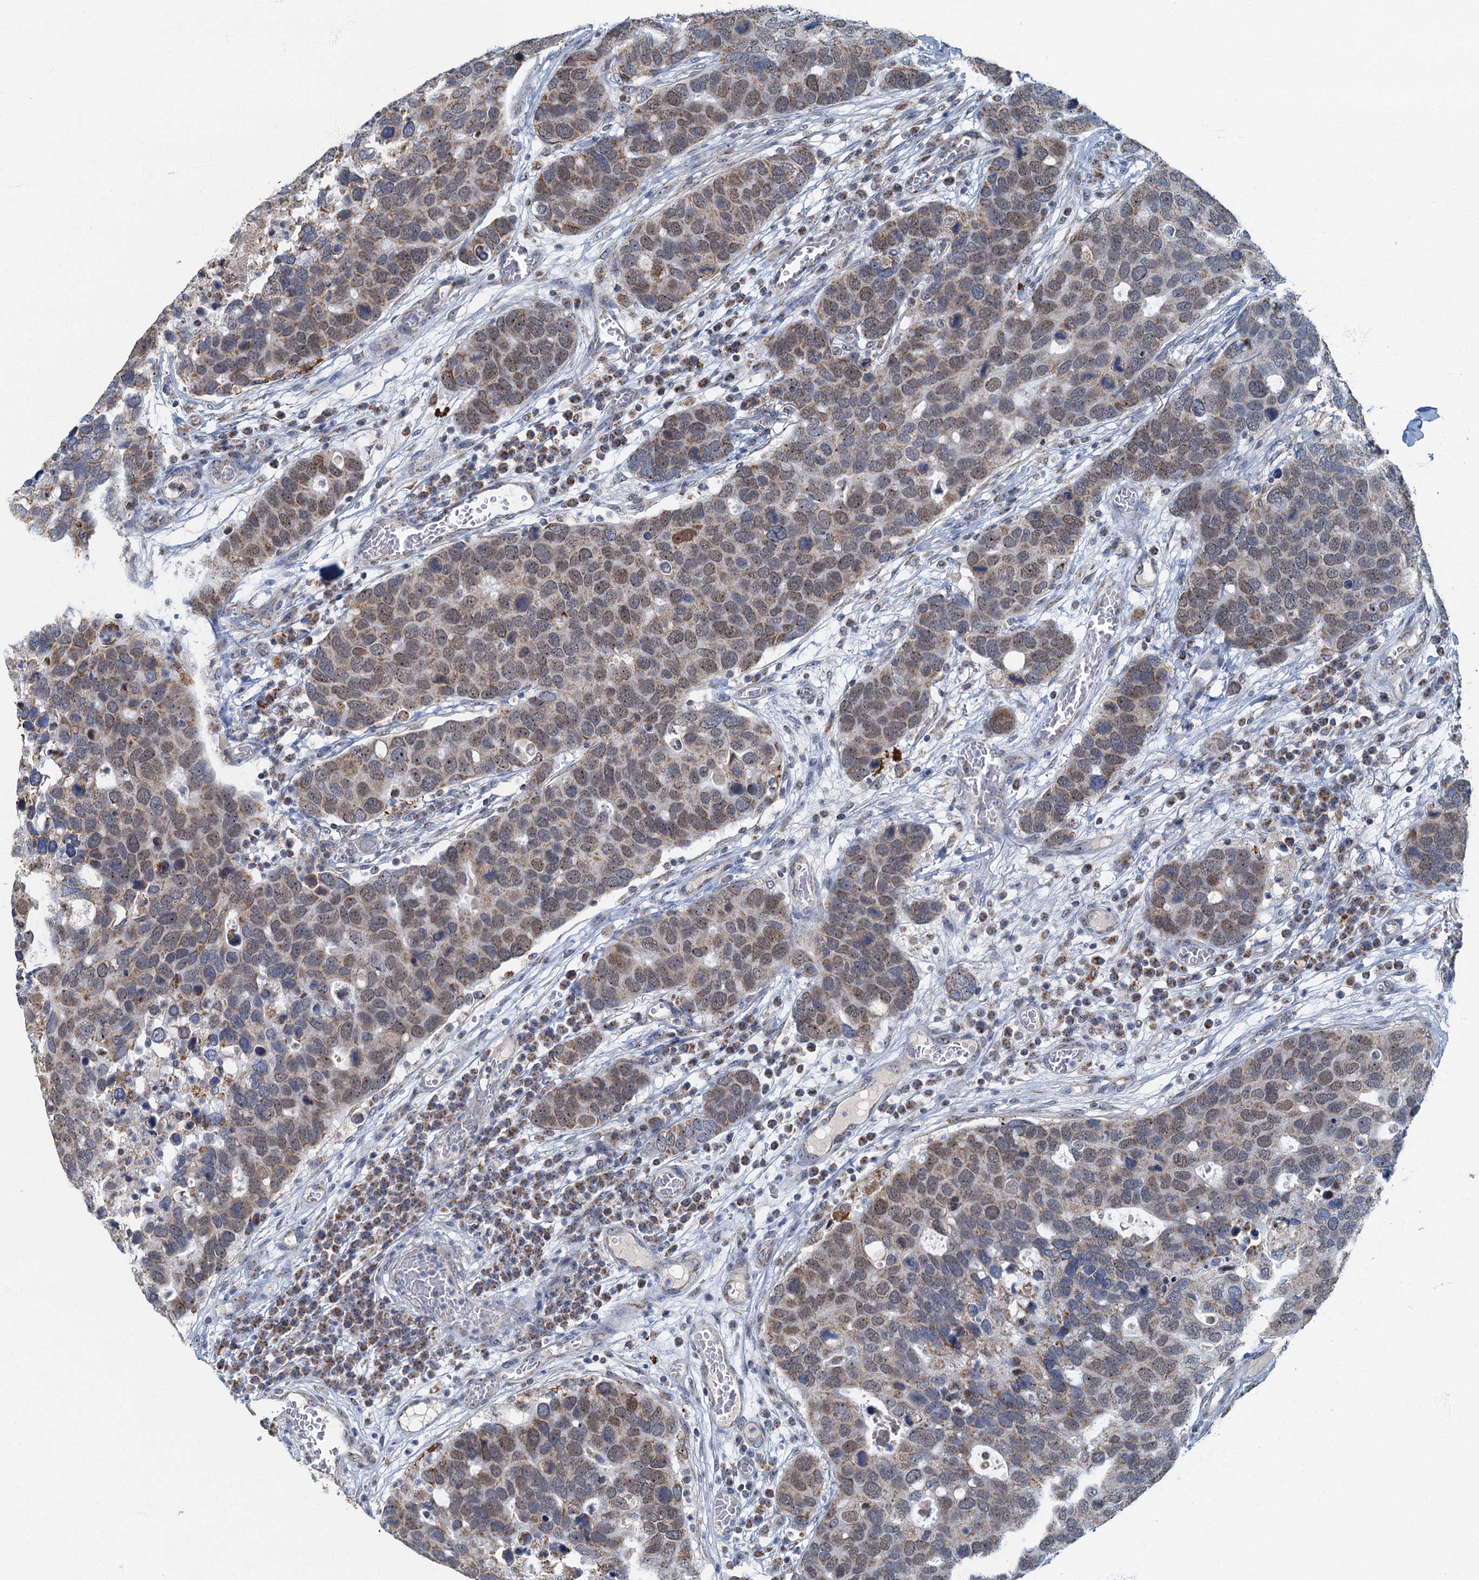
{"staining": {"intensity": "weak", "quantity": "25%-75%", "location": "cytoplasmic/membranous,nuclear"}, "tissue": "breast cancer", "cell_type": "Tumor cells", "image_type": "cancer", "snomed": [{"axis": "morphology", "description": "Duct carcinoma"}, {"axis": "topography", "description": "Breast"}], "caption": "This is an image of immunohistochemistry (IHC) staining of breast cancer (infiltrating ductal carcinoma), which shows weak staining in the cytoplasmic/membranous and nuclear of tumor cells.", "gene": "RAD9B", "patient": {"sex": "female", "age": 83}}